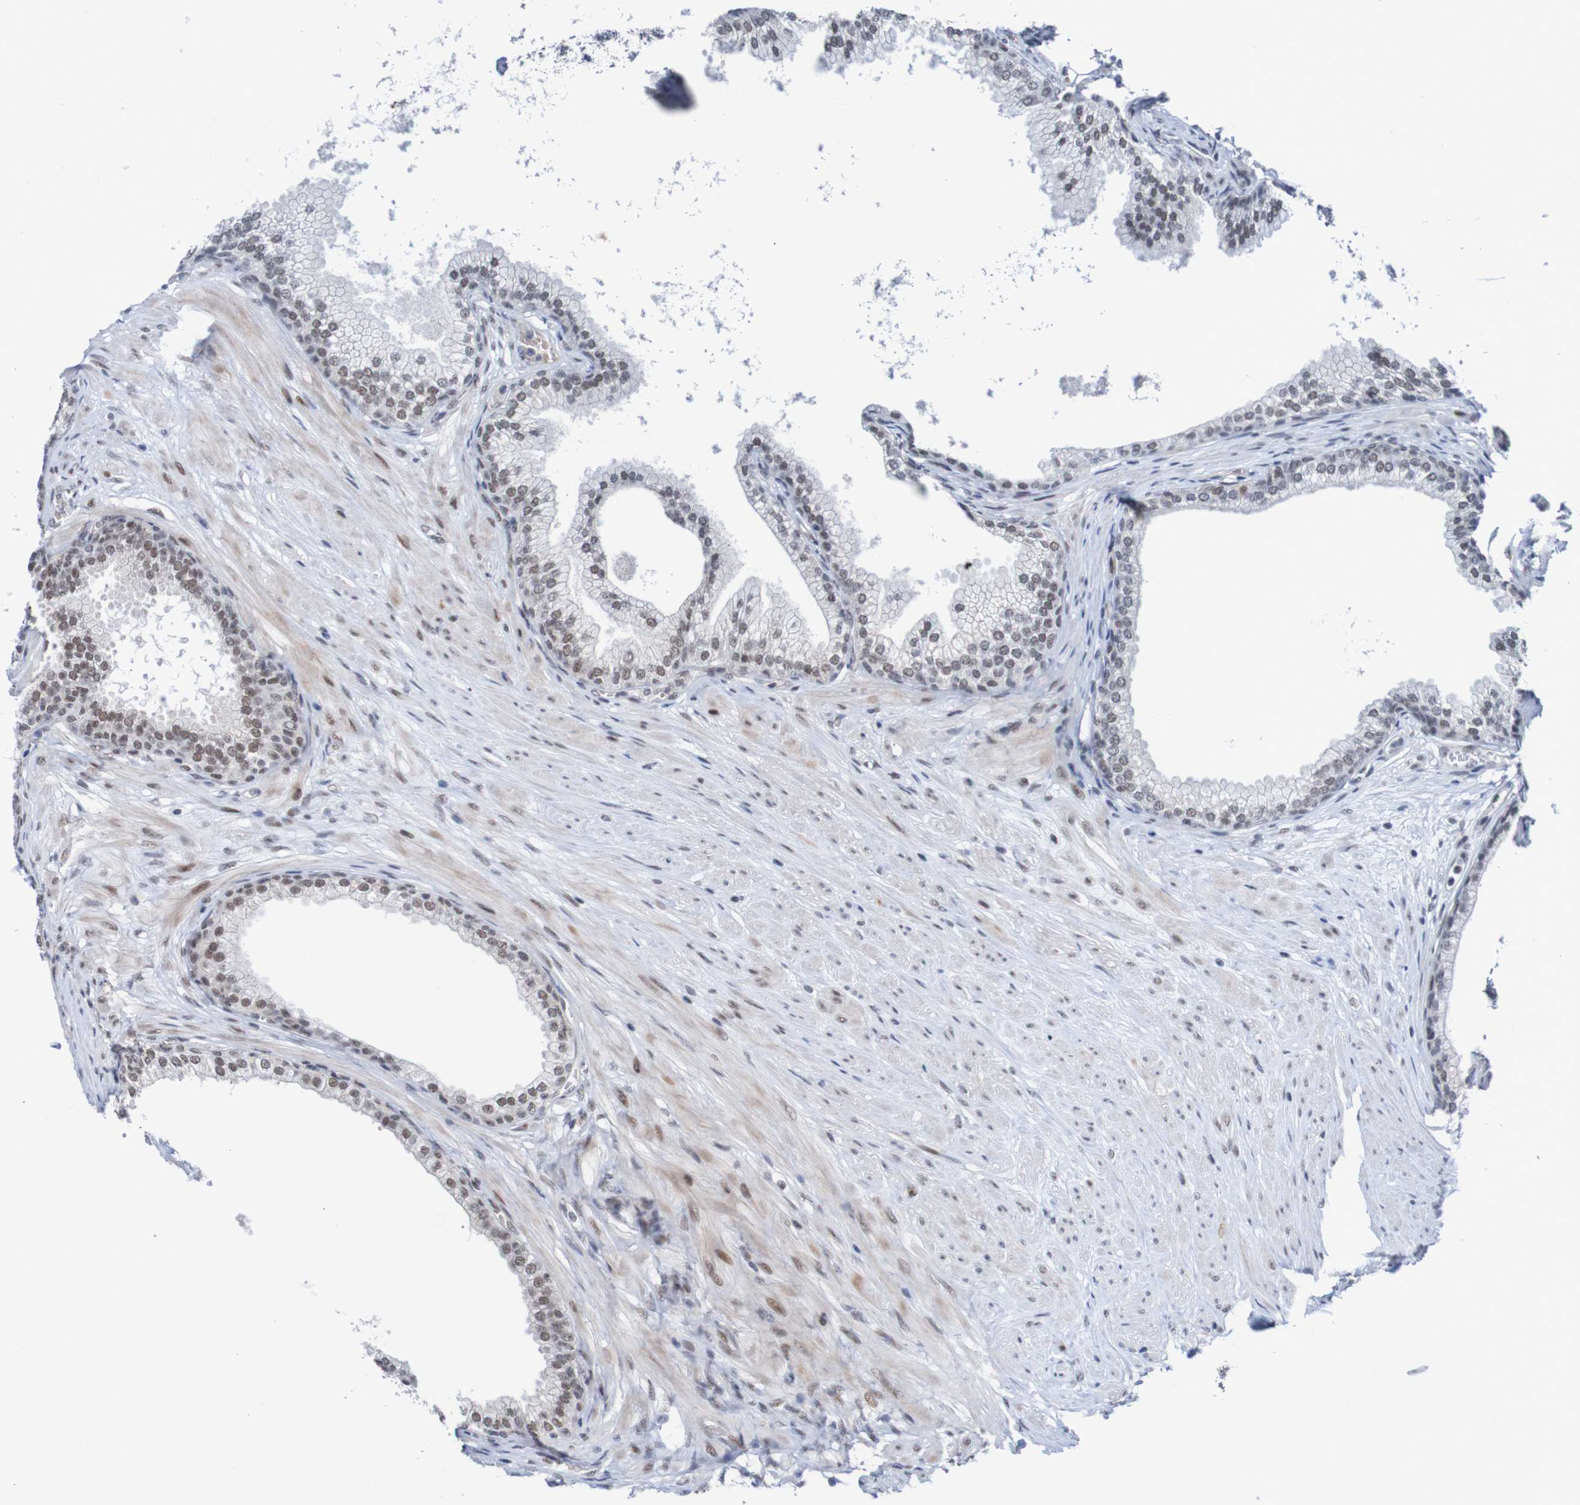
{"staining": {"intensity": "moderate", "quantity": "25%-75%", "location": "nuclear"}, "tissue": "prostate", "cell_type": "Glandular cells", "image_type": "normal", "snomed": [{"axis": "morphology", "description": "Normal tissue, NOS"}, {"axis": "morphology", "description": "Urothelial carcinoma, Low grade"}, {"axis": "topography", "description": "Urinary bladder"}, {"axis": "topography", "description": "Prostate"}], "caption": "The histopathology image exhibits staining of normal prostate, revealing moderate nuclear protein staining (brown color) within glandular cells.", "gene": "CDC5L", "patient": {"sex": "male", "age": 60}}